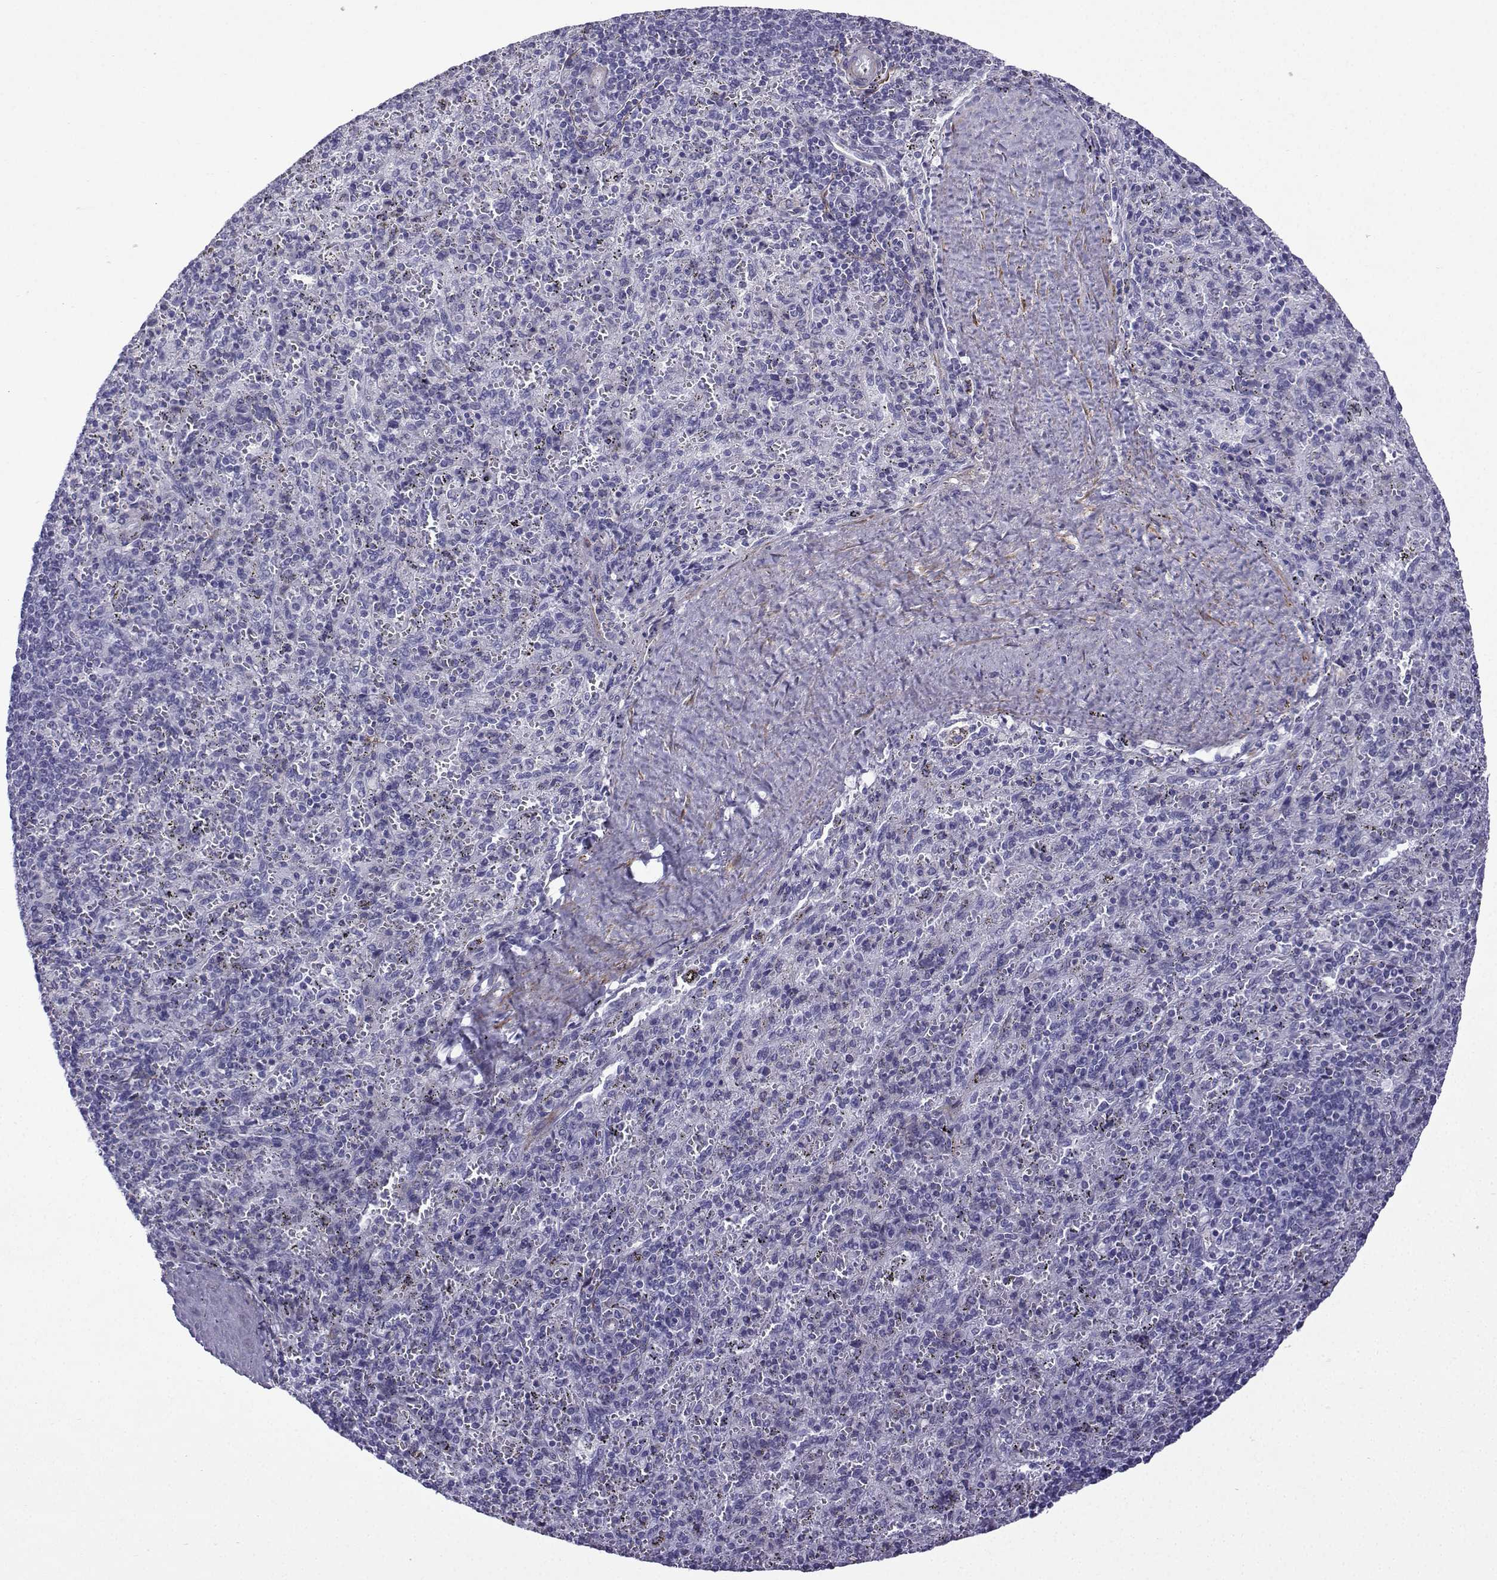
{"staining": {"intensity": "negative", "quantity": "none", "location": "none"}, "tissue": "spleen", "cell_type": "Cells in red pulp", "image_type": "normal", "snomed": [{"axis": "morphology", "description": "Normal tissue, NOS"}, {"axis": "topography", "description": "Spleen"}], "caption": "IHC image of unremarkable human spleen stained for a protein (brown), which shows no positivity in cells in red pulp.", "gene": "KCNF1", "patient": {"sex": "male", "age": 57}}